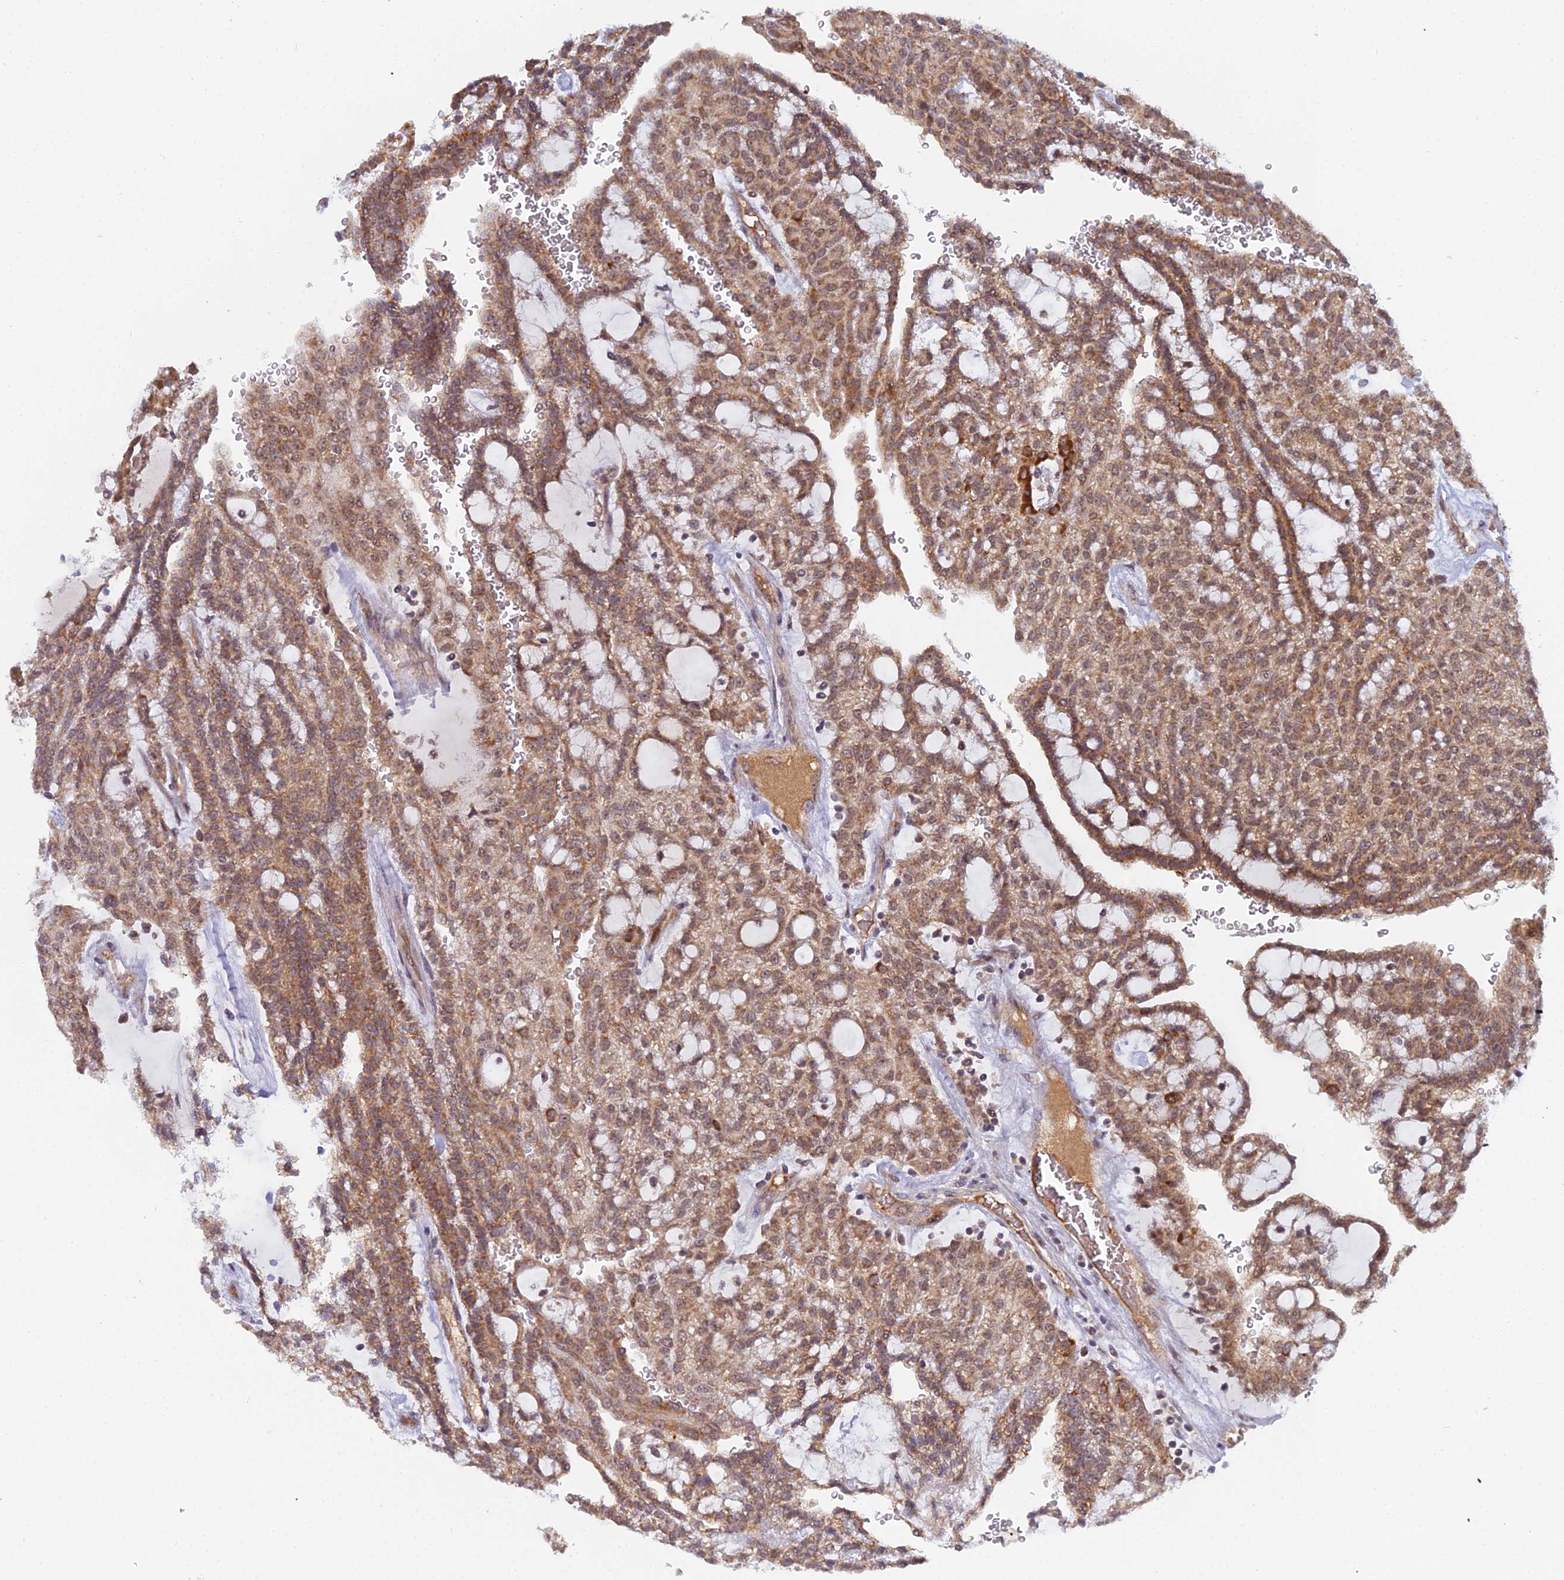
{"staining": {"intensity": "moderate", "quantity": ">75%", "location": "cytoplasmic/membranous"}, "tissue": "renal cancer", "cell_type": "Tumor cells", "image_type": "cancer", "snomed": [{"axis": "morphology", "description": "Adenocarcinoma, NOS"}, {"axis": "topography", "description": "Kidney"}], "caption": "An immunohistochemistry (IHC) histopathology image of tumor tissue is shown. Protein staining in brown labels moderate cytoplasmic/membranous positivity in renal adenocarcinoma within tumor cells. Nuclei are stained in blue.", "gene": "MEOX1", "patient": {"sex": "male", "age": 63}}